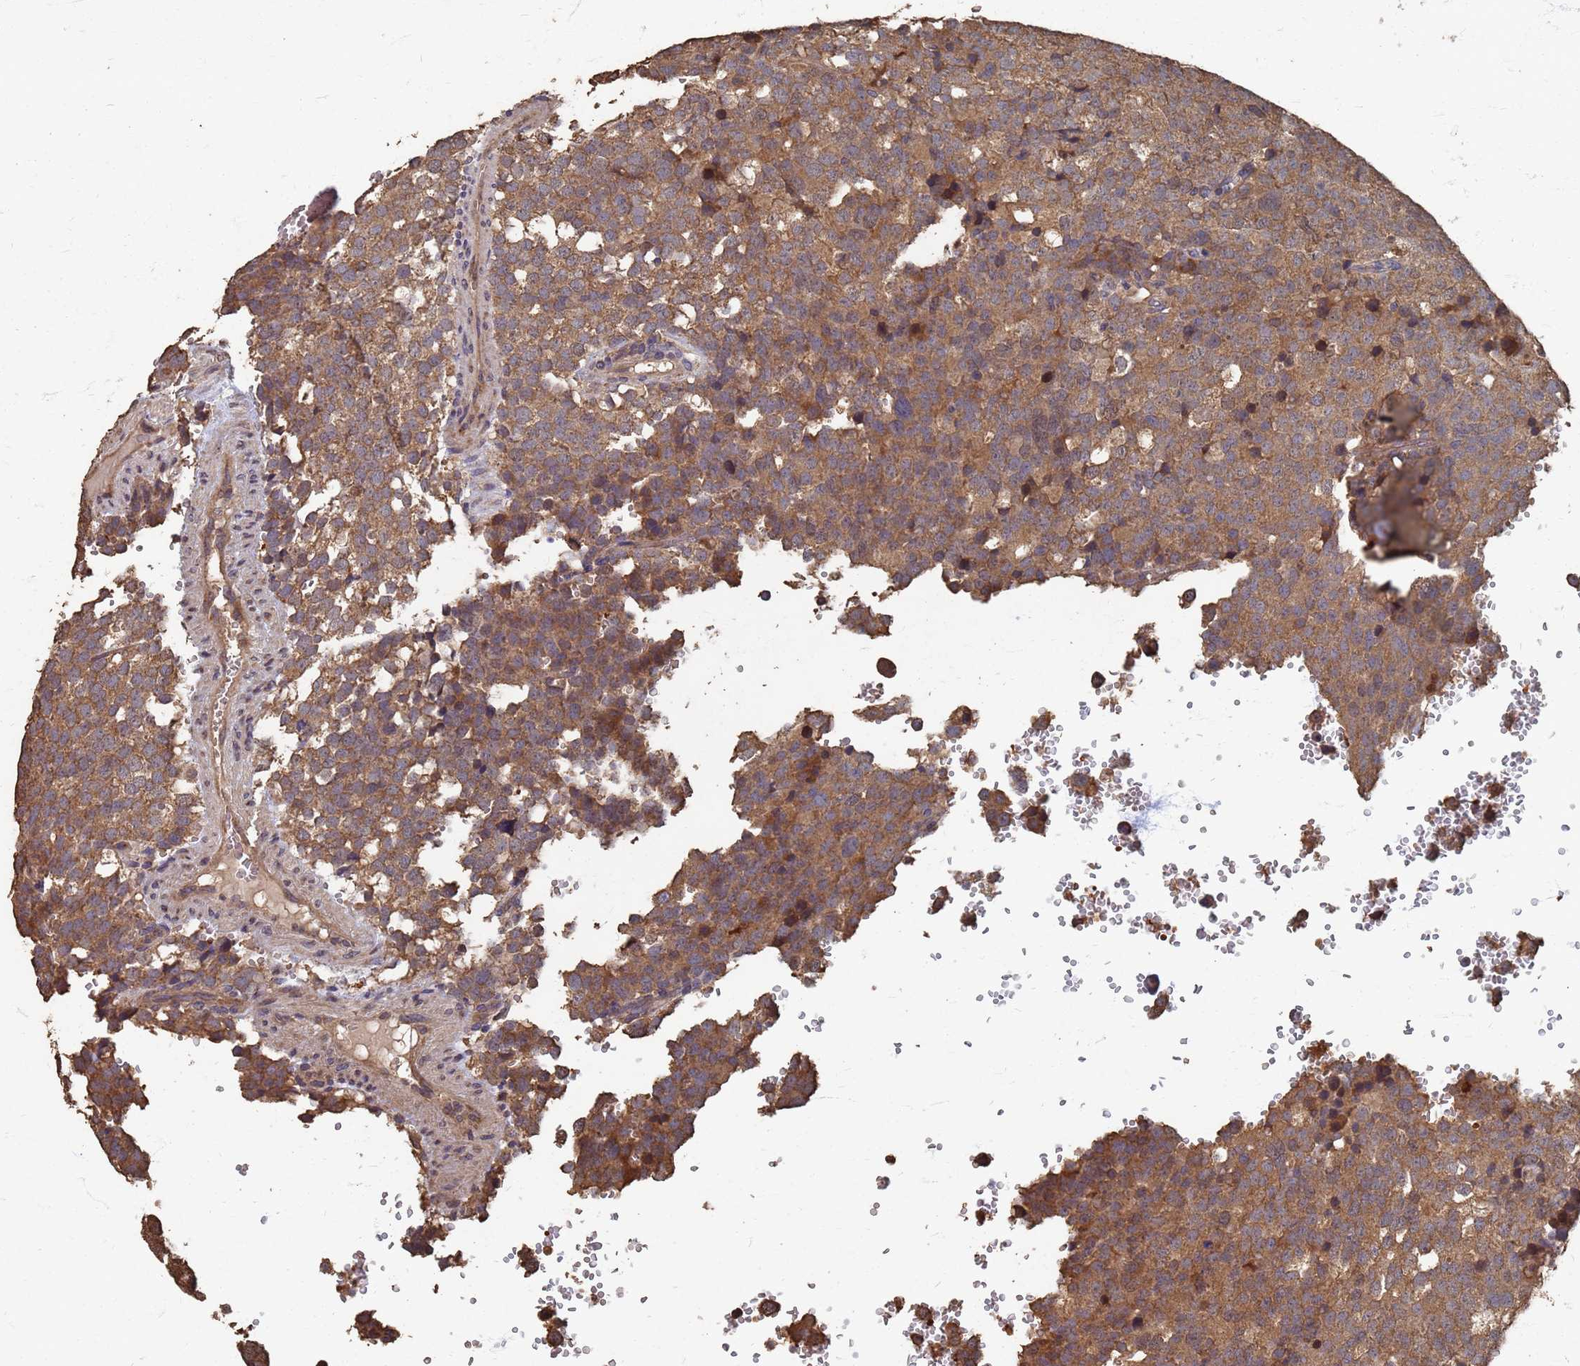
{"staining": {"intensity": "moderate", "quantity": ">75%", "location": "cytoplasmic/membranous"}, "tissue": "testis cancer", "cell_type": "Tumor cells", "image_type": "cancer", "snomed": [{"axis": "morphology", "description": "Seminoma, NOS"}, {"axis": "topography", "description": "Testis"}], "caption": "The photomicrograph shows staining of seminoma (testis), revealing moderate cytoplasmic/membranous protein staining (brown color) within tumor cells. (Brightfield microscopy of DAB IHC at high magnification).", "gene": "DPH5", "patient": {"sex": "male", "age": 71}}